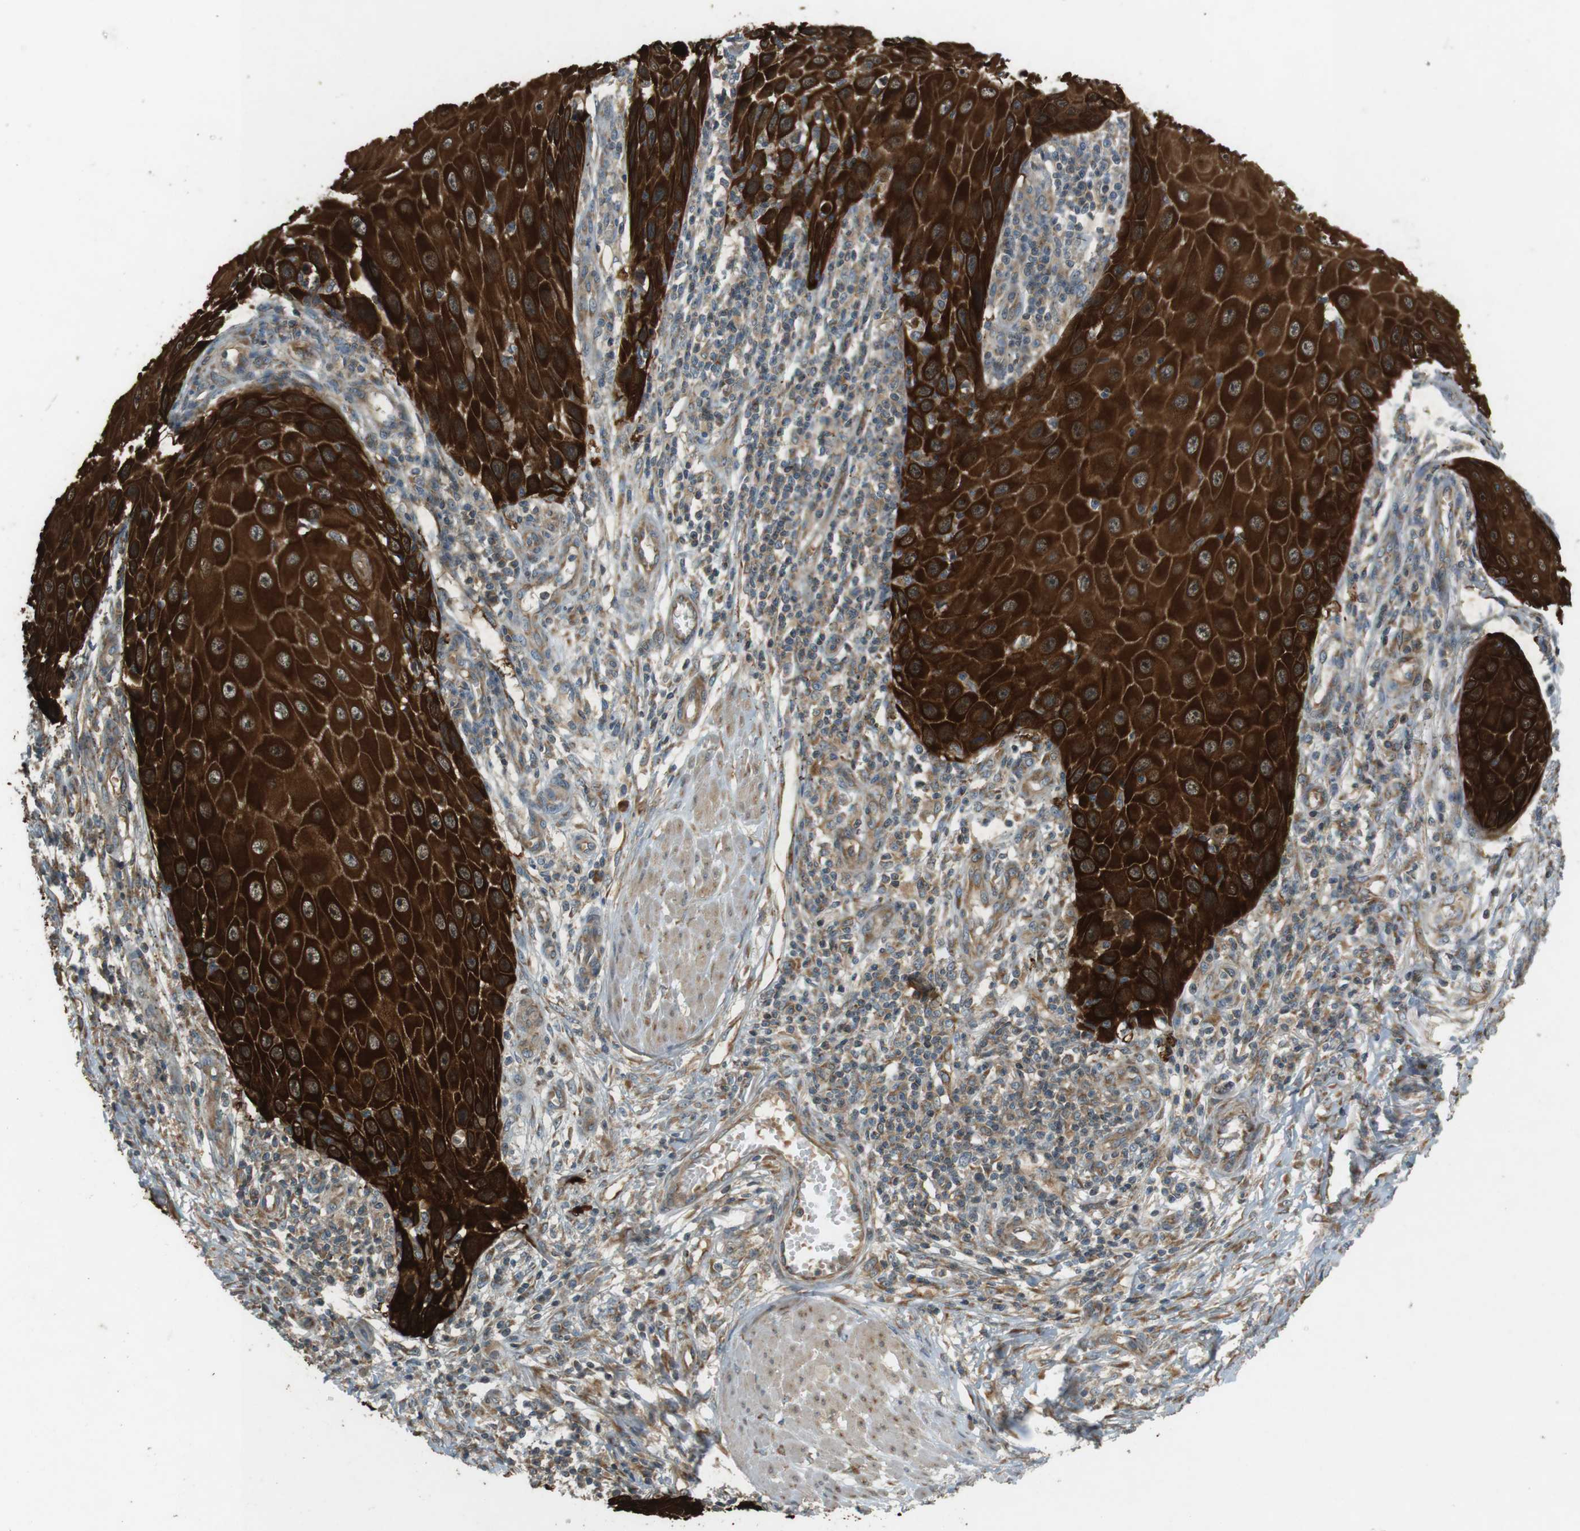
{"staining": {"intensity": "strong", "quantity": ">75%", "location": "cytoplasmic/membranous"}, "tissue": "skin cancer", "cell_type": "Tumor cells", "image_type": "cancer", "snomed": [{"axis": "morphology", "description": "Squamous cell carcinoma, NOS"}, {"axis": "topography", "description": "Skin"}], "caption": "Skin squamous cell carcinoma was stained to show a protein in brown. There is high levels of strong cytoplasmic/membranous positivity in about >75% of tumor cells.", "gene": "SLC41A1", "patient": {"sex": "female", "age": 73}}